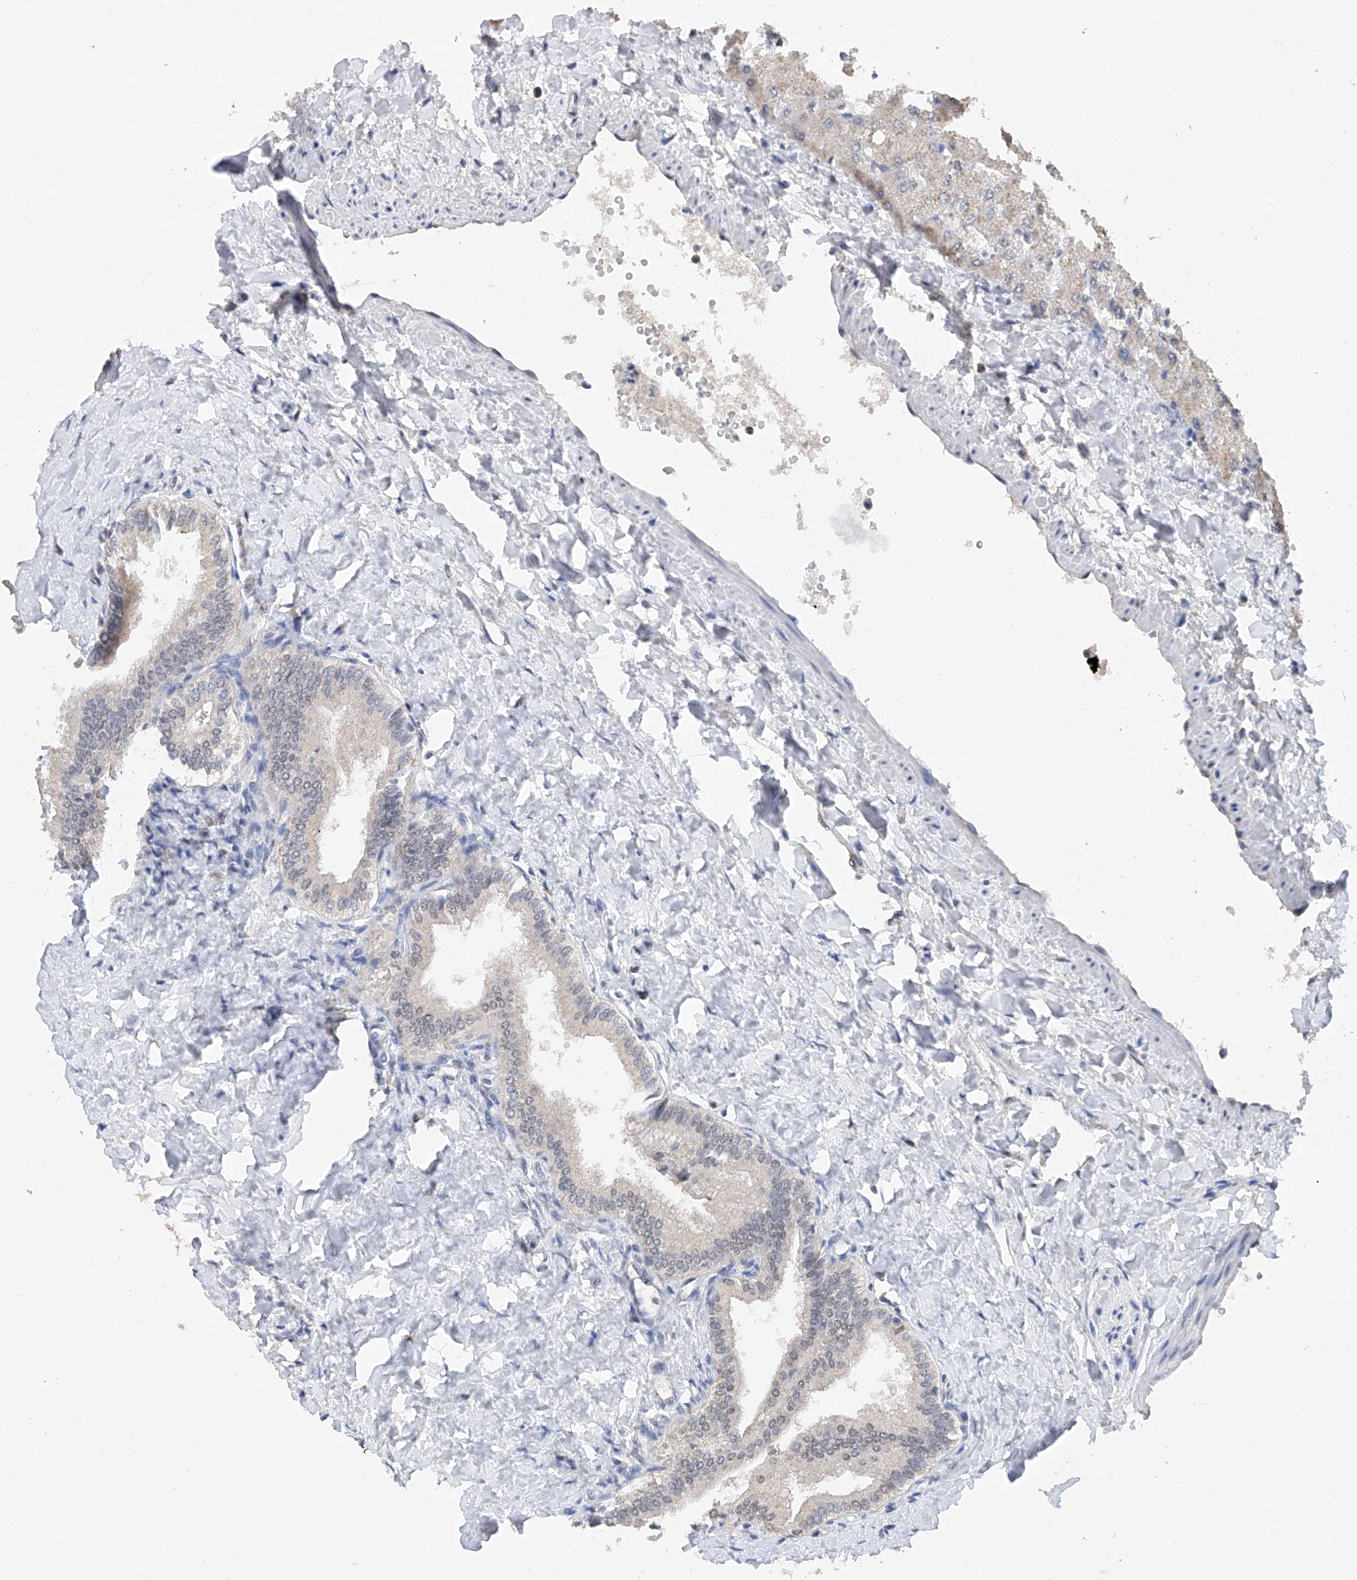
{"staining": {"intensity": "negative", "quantity": "none", "location": "none"}, "tissue": "liver", "cell_type": "Cholangiocytes", "image_type": "normal", "snomed": [{"axis": "morphology", "description": "Normal tissue, NOS"}, {"axis": "topography", "description": "Liver"}], "caption": "Human liver stained for a protein using immunohistochemistry shows no staining in cholangiocytes.", "gene": "DMAP1", "patient": {"sex": "male", "age": 55}}